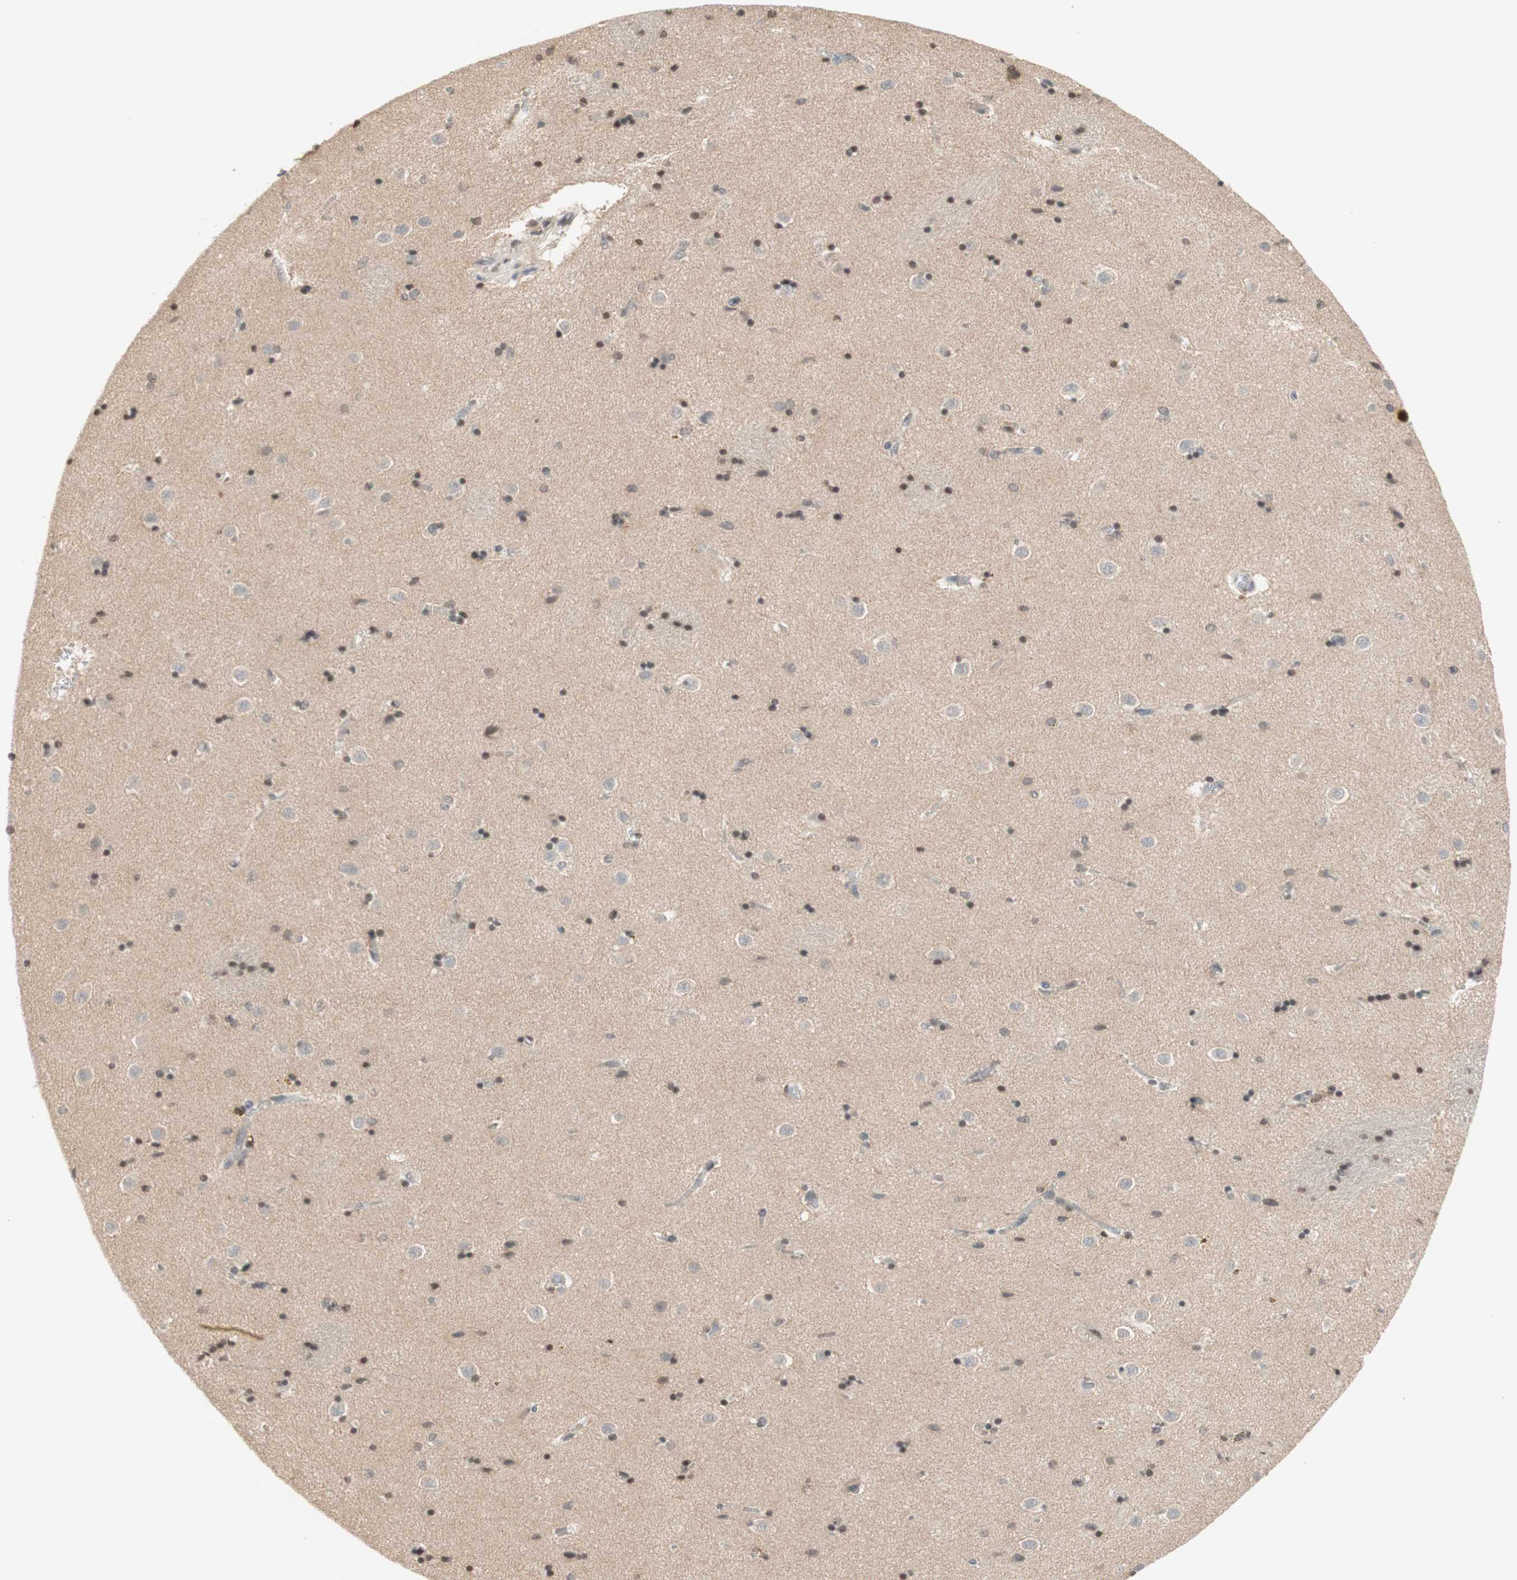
{"staining": {"intensity": "weak", "quantity": ">75%", "location": "nuclear"}, "tissue": "caudate", "cell_type": "Glial cells", "image_type": "normal", "snomed": [{"axis": "morphology", "description": "Normal tissue, NOS"}, {"axis": "topography", "description": "Lateral ventricle wall"}], "caption": "Immunohistochemical staining of normal caudate demonstrates low levels of weak nuclear positivity in about >75% of glial cells. (brown staining indicates protein expression, while blue staining denotes nuclei).", "gene": "GLI1", "patient": {"sex": "female", "age": 54}}